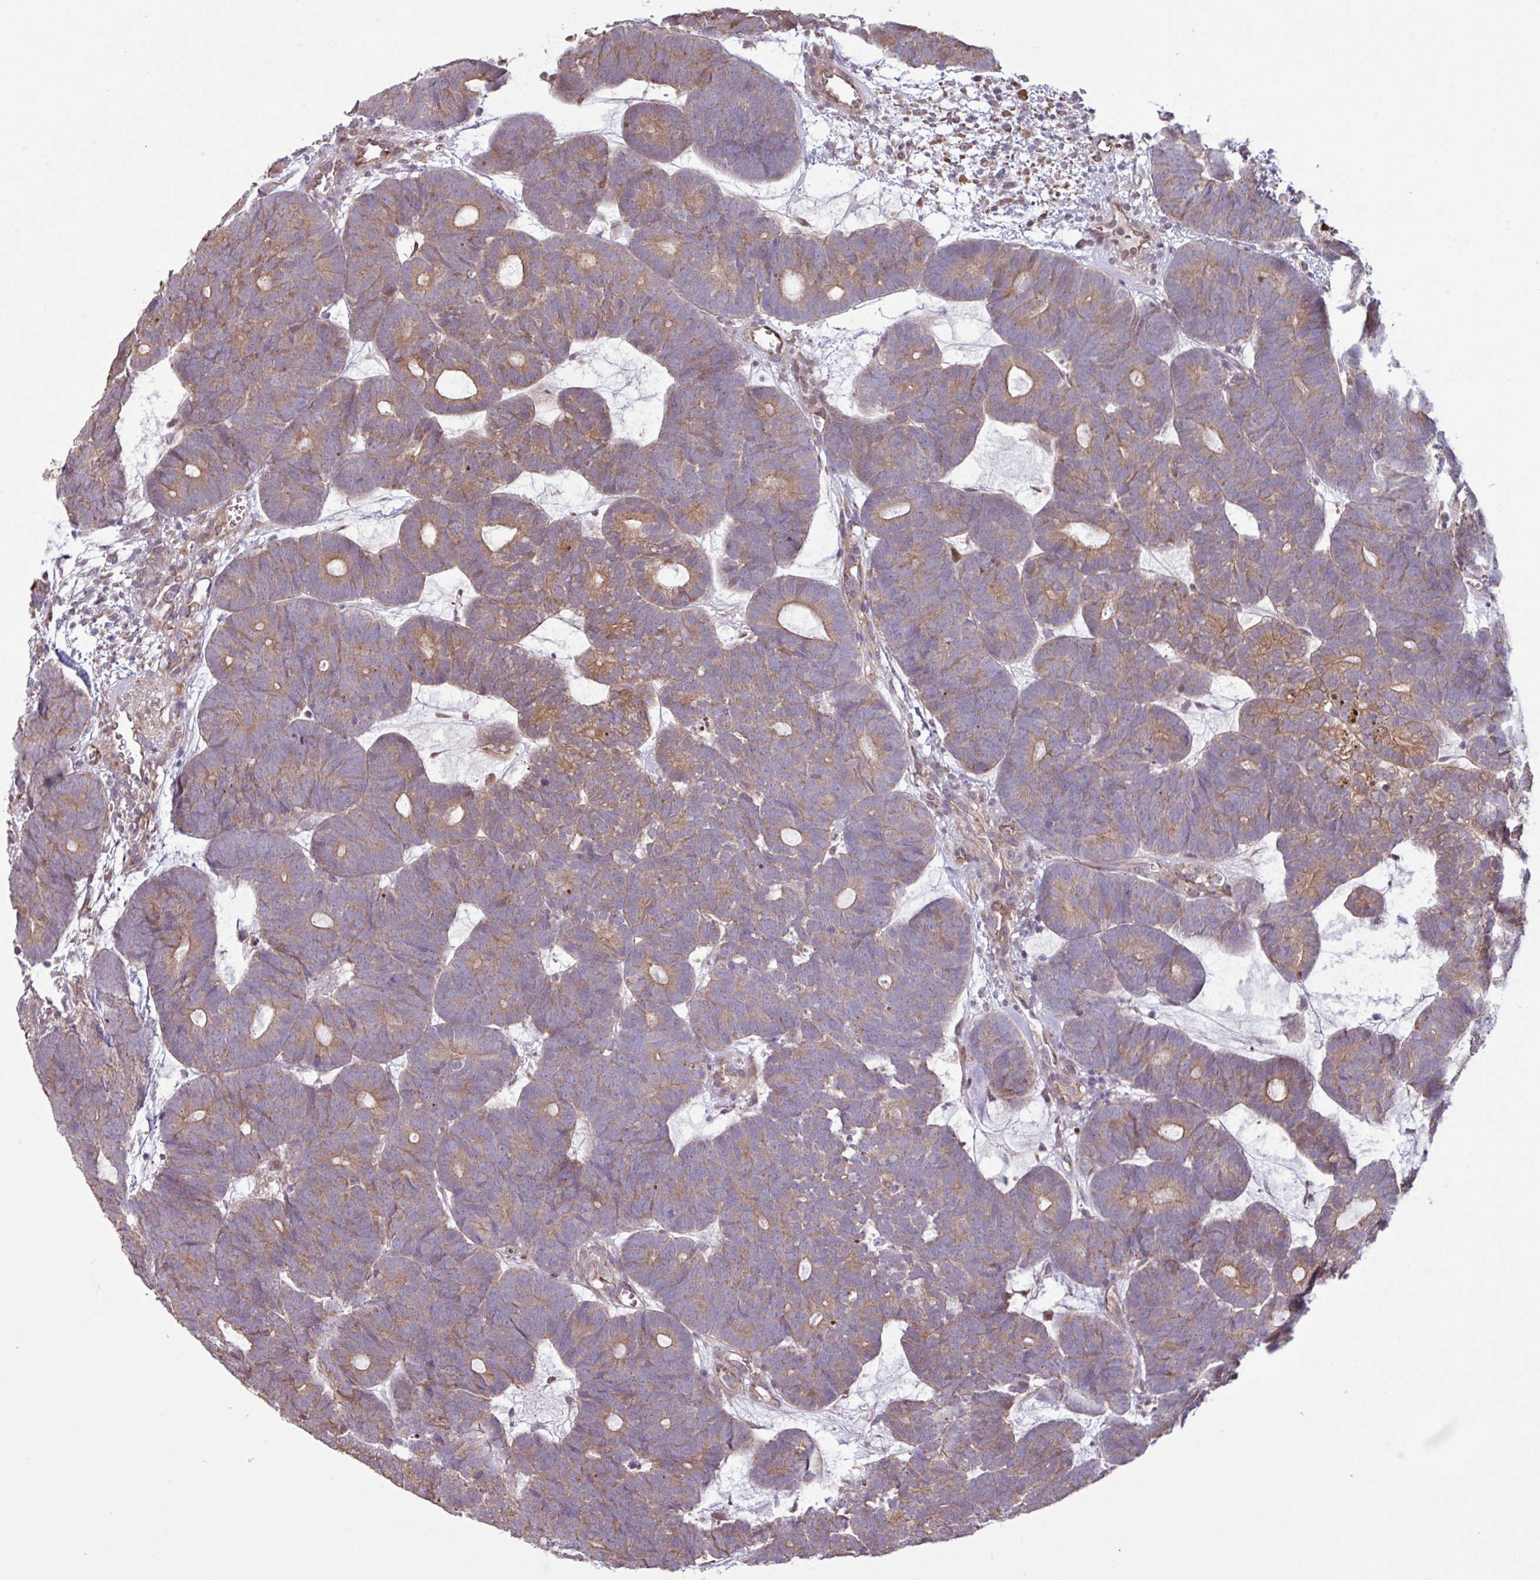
{"staining": {"intensity": "moderate", "quantity": ">75%", "location": "cytoplasmic/membranous"}, "tissue": "head and neck cancer", "cell_type": "Tumor cells", "image_type": "cancer", "snomed": [{"axis": "morphology", "description": "Adenocarcinoma, NOS"}, {"axis": "topography", "description": "Head-Neck"}], "caption": "Head and neck cancer (adenocarcinoma) was stained to show a protein in brown. There is medium levels of moderate cytoplasmic/membranous expression in approximately >75% of tumor cells. (Stains: DAB (3,3'-diaminobenzidine) in brown, nuclei in blue, Microscopy: brightfield microscopy at high magnification).", "gene": "PDPR", "patient": {"sex": "female", "age": 81}}